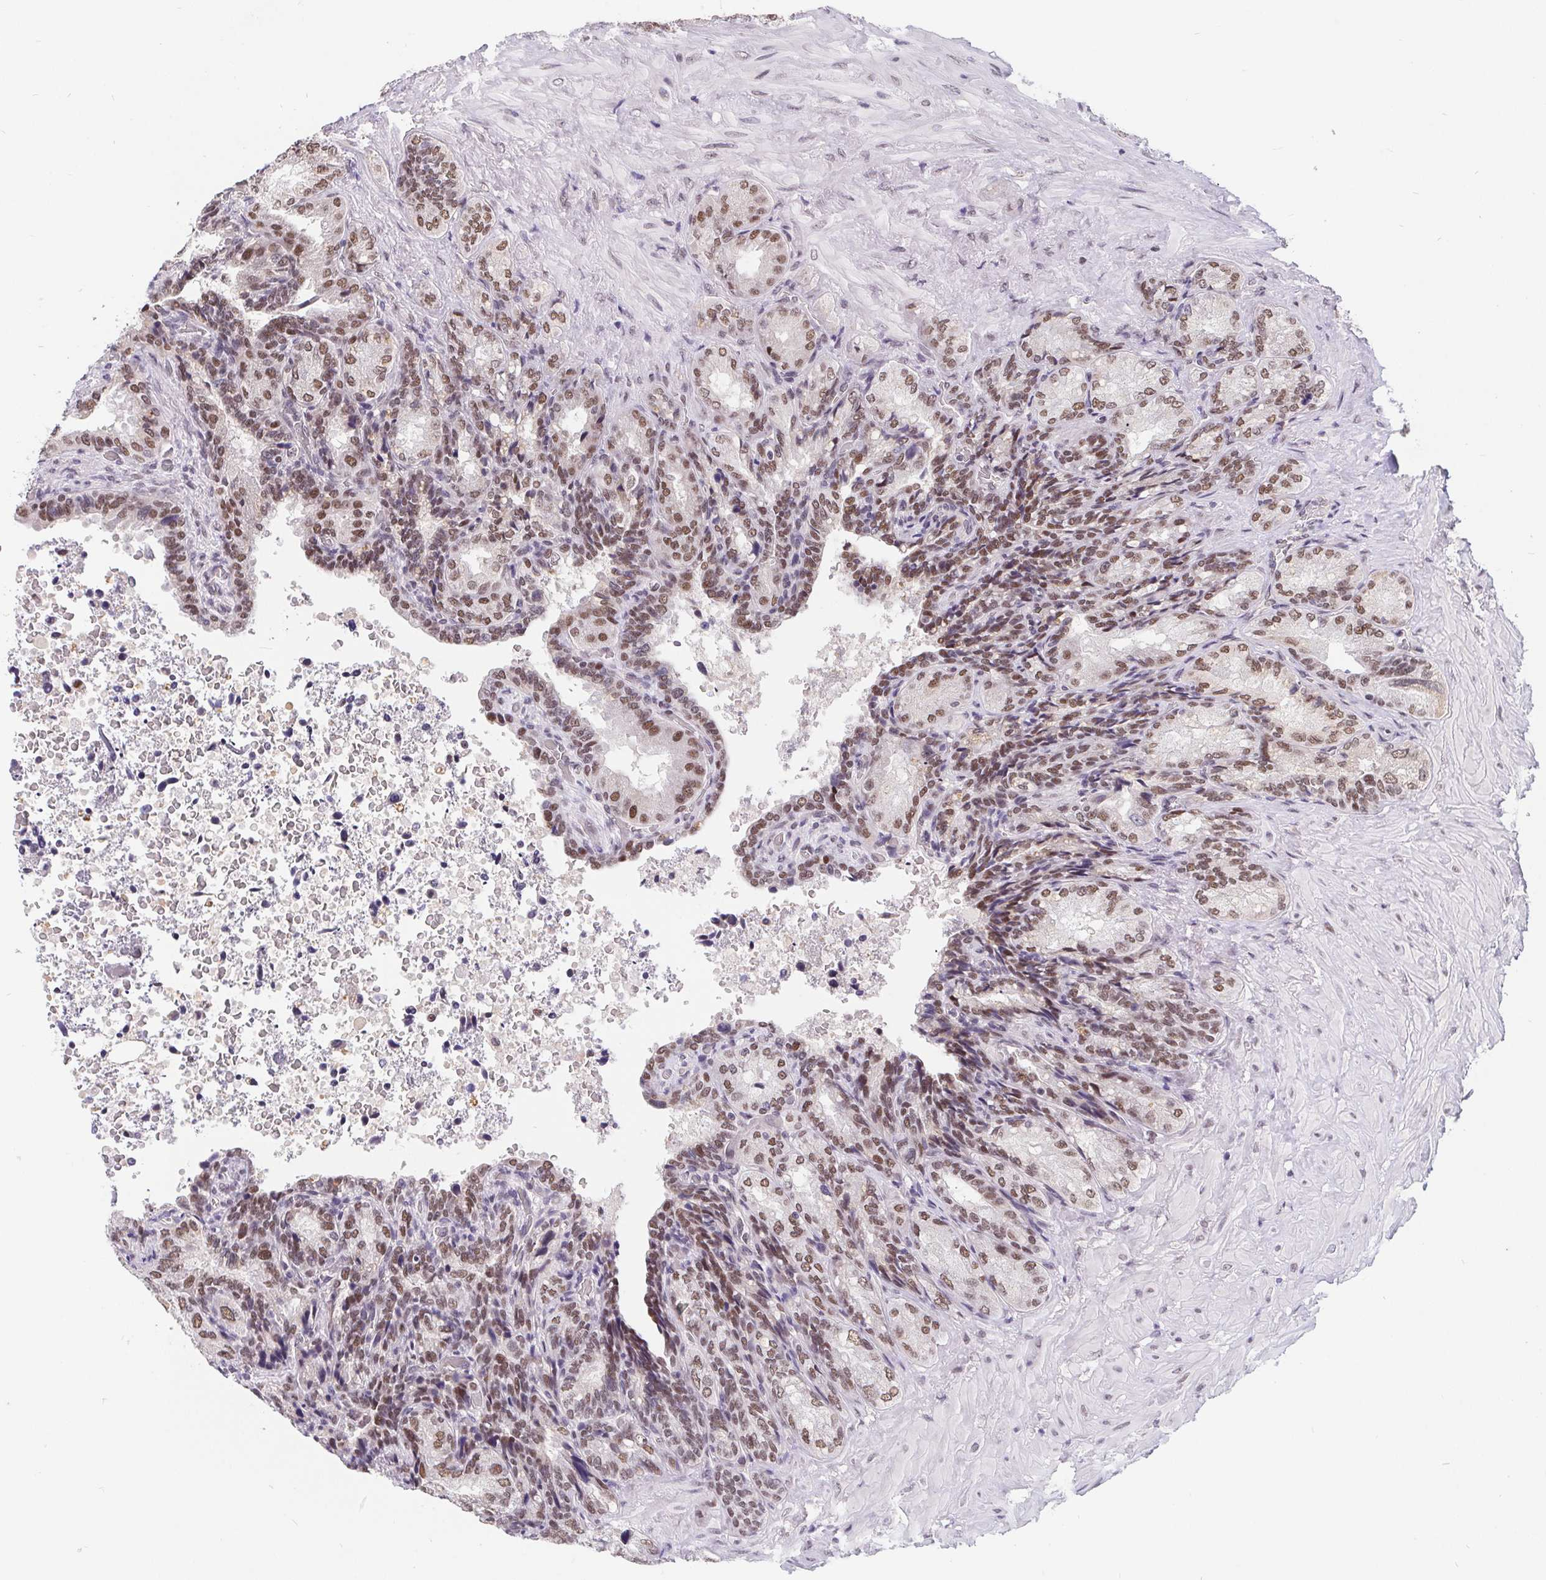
{"staining": {"intensity": "moderate", "quantity": ">75%", "location": "nuclear"}, "tissue": "seminal vesicle", "cell_type": "Glandular cells", "image_type": "normal", "snomed": [{"axis": "morphology", "description": "Normal tissue, NOS"}, {"axis": "topography", "description": "Seminal veicle"}], "caption": "DAB immunohistochemical staining of unremarkable human seminal vesicle reveals moderate nuclear protein staining in approximately >75% of glandular cells.", "gene": "POU2F1", "patient": {"sex": "male", "age": 68}}